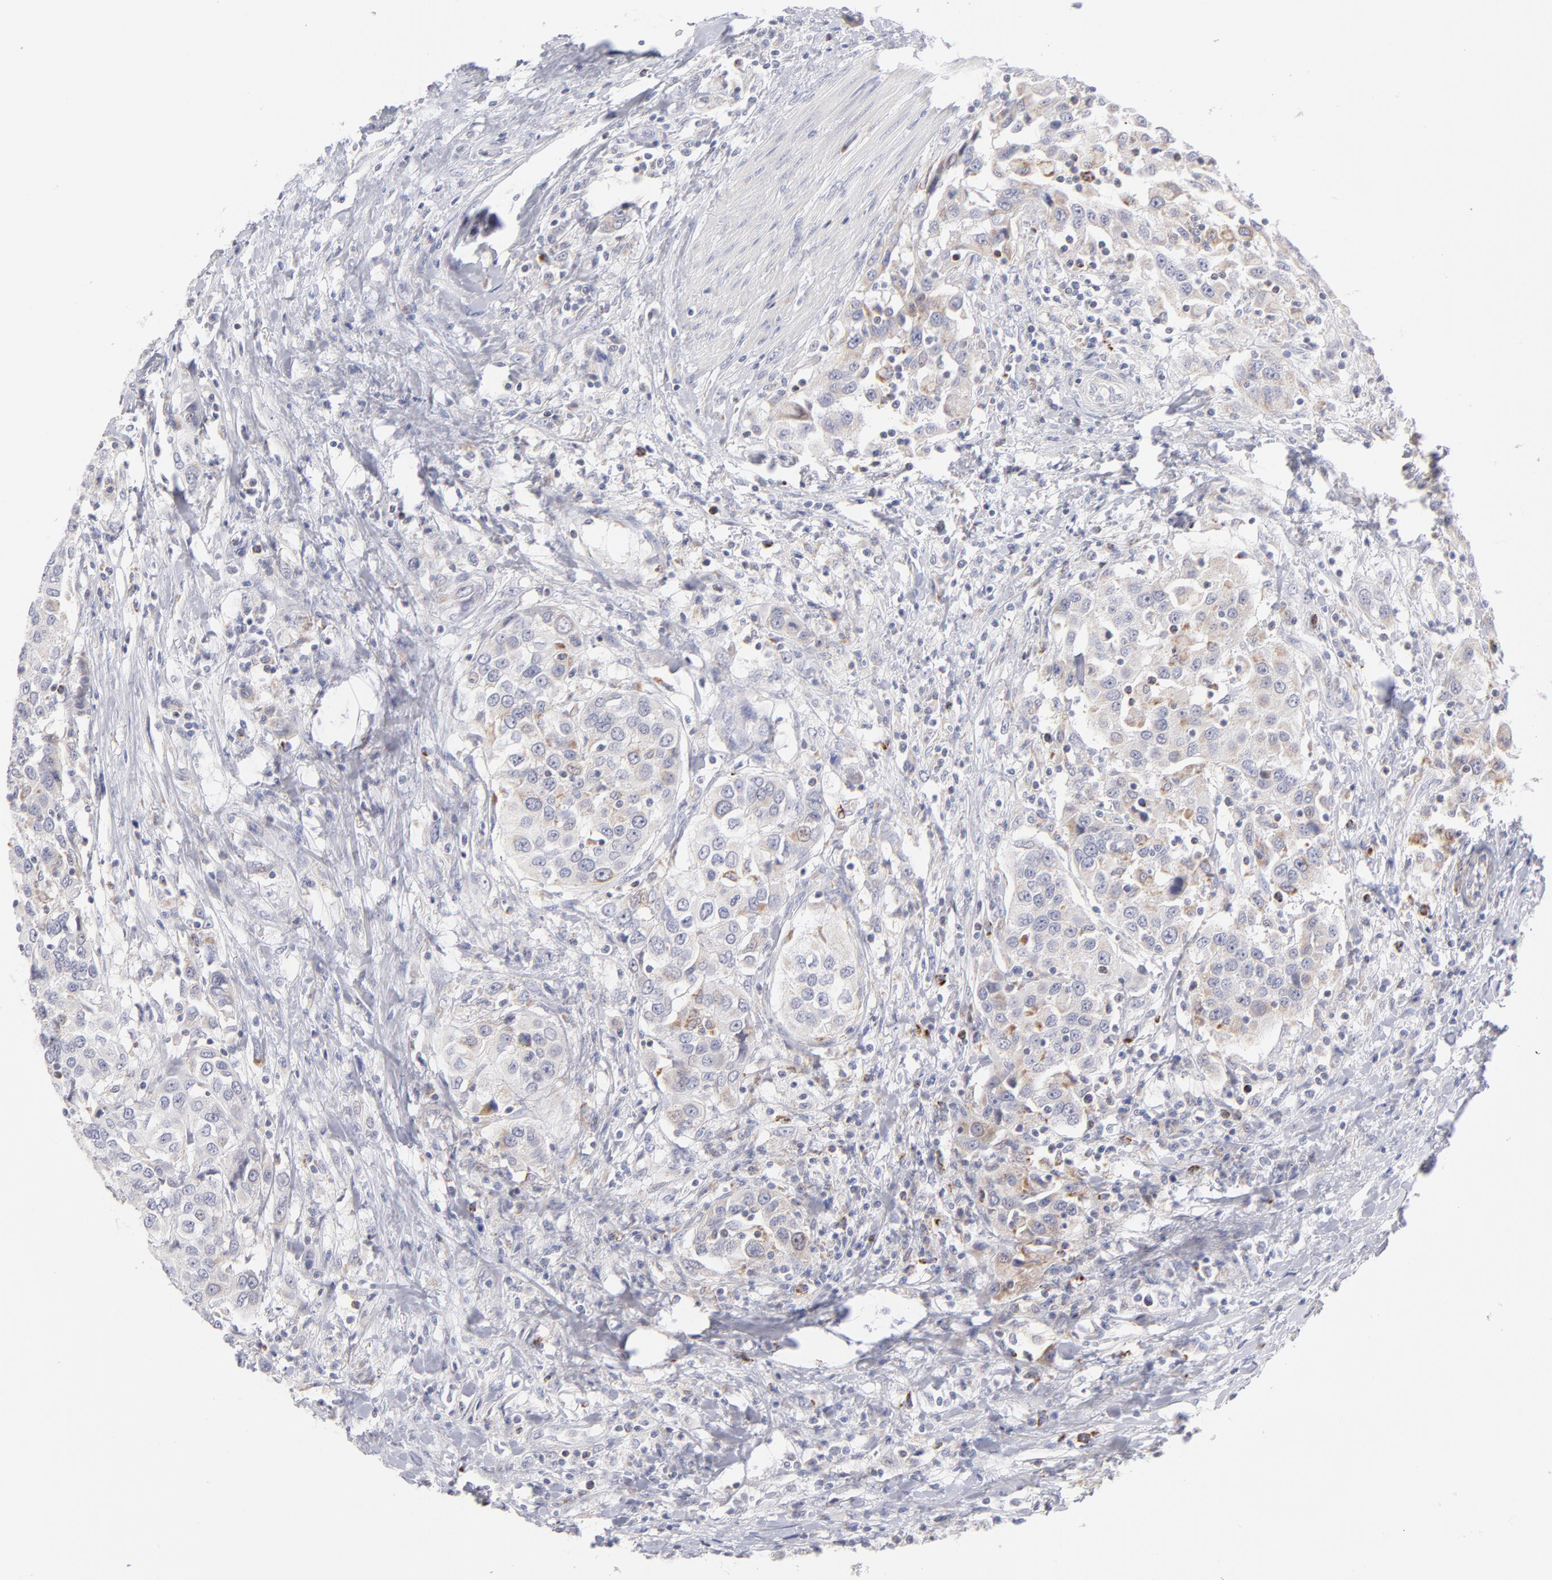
{"staining": {"intensity": "weak", "quantity": "25%-75%", "location": "cytoplasmic/membranous"}, "tissue": "urothelial cancer", "cell_type": "Tumor cells", "image_type": "cancer", "snomed": [{"axis": "morphology", "description": "Urothelial carcinoma, High grade"}, {"axis": "topography", "description": "Urinary bladder"}], "caption": "Brown immunohistochemical staining in human urothelial carcinoma (high-grade) reveals weak cytoplasmic/membranous expression in about 25%-75% of tumor cells. (IHC, brightfield microscopy, high magnification).", "gene": "MTHFD2", "patient": {"sex": "female", "age": 80}}